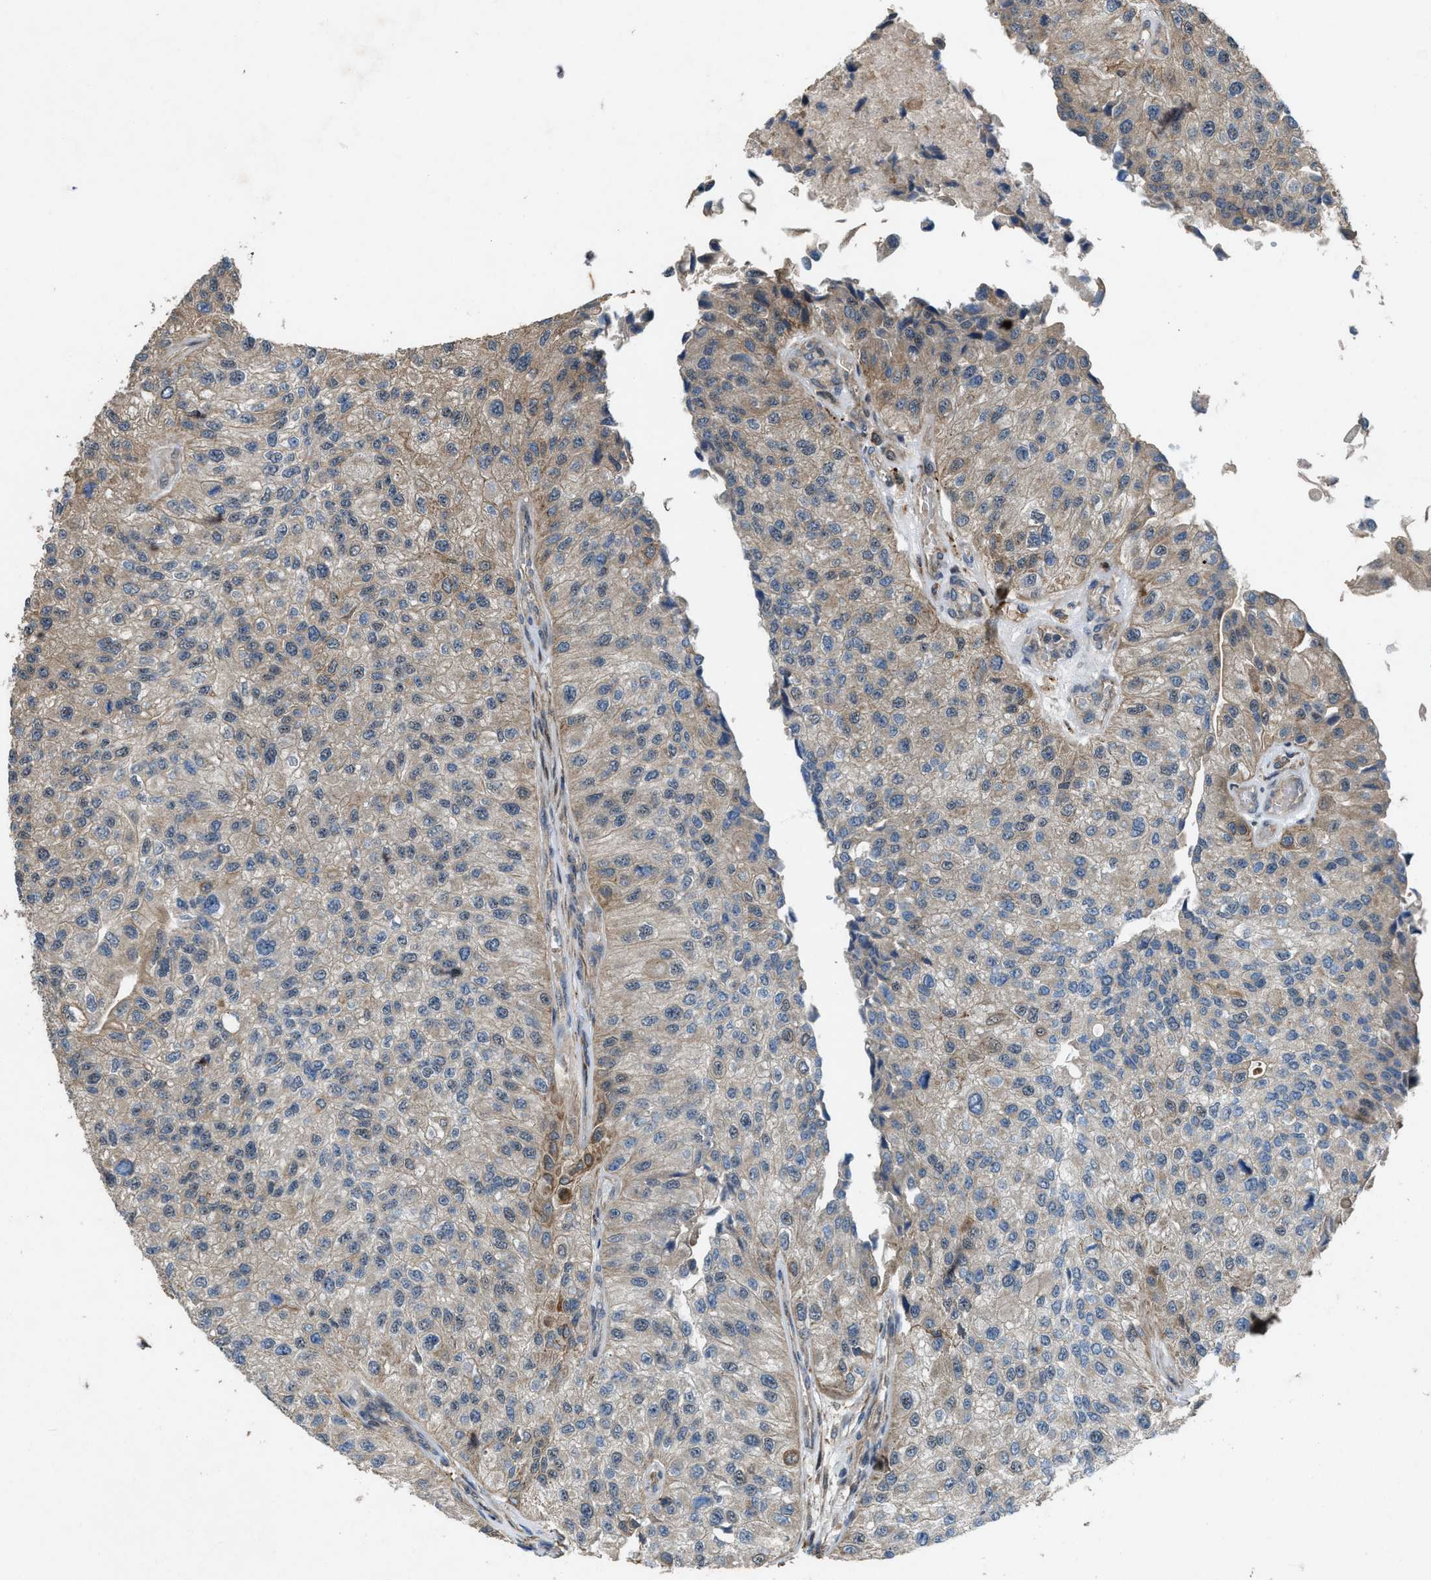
{"staining": {"intensity": "weak", "quantity": "25%-75%", "location": "cytoplasmic/membranous"}, "tissue": "urothelial cancer", "cell_type": "Tumor cells", "image_type": "cancer", "snomed": [{"axis": "morphology", "description": "Urothelial carcinoma, High grade"}, {"axis": "topography", "description": "Kidney"}, {"axis": "topography", "description": "Urinary bladder"}], "caption": "The image reveals a brown stain indicating the presence of a protein in the cytoplasmic/membranous of tumor cells in urothelial carcinoma (high-grade).", "gene": "LRRC72", "patient": {"sex": "male", "age": 77}}